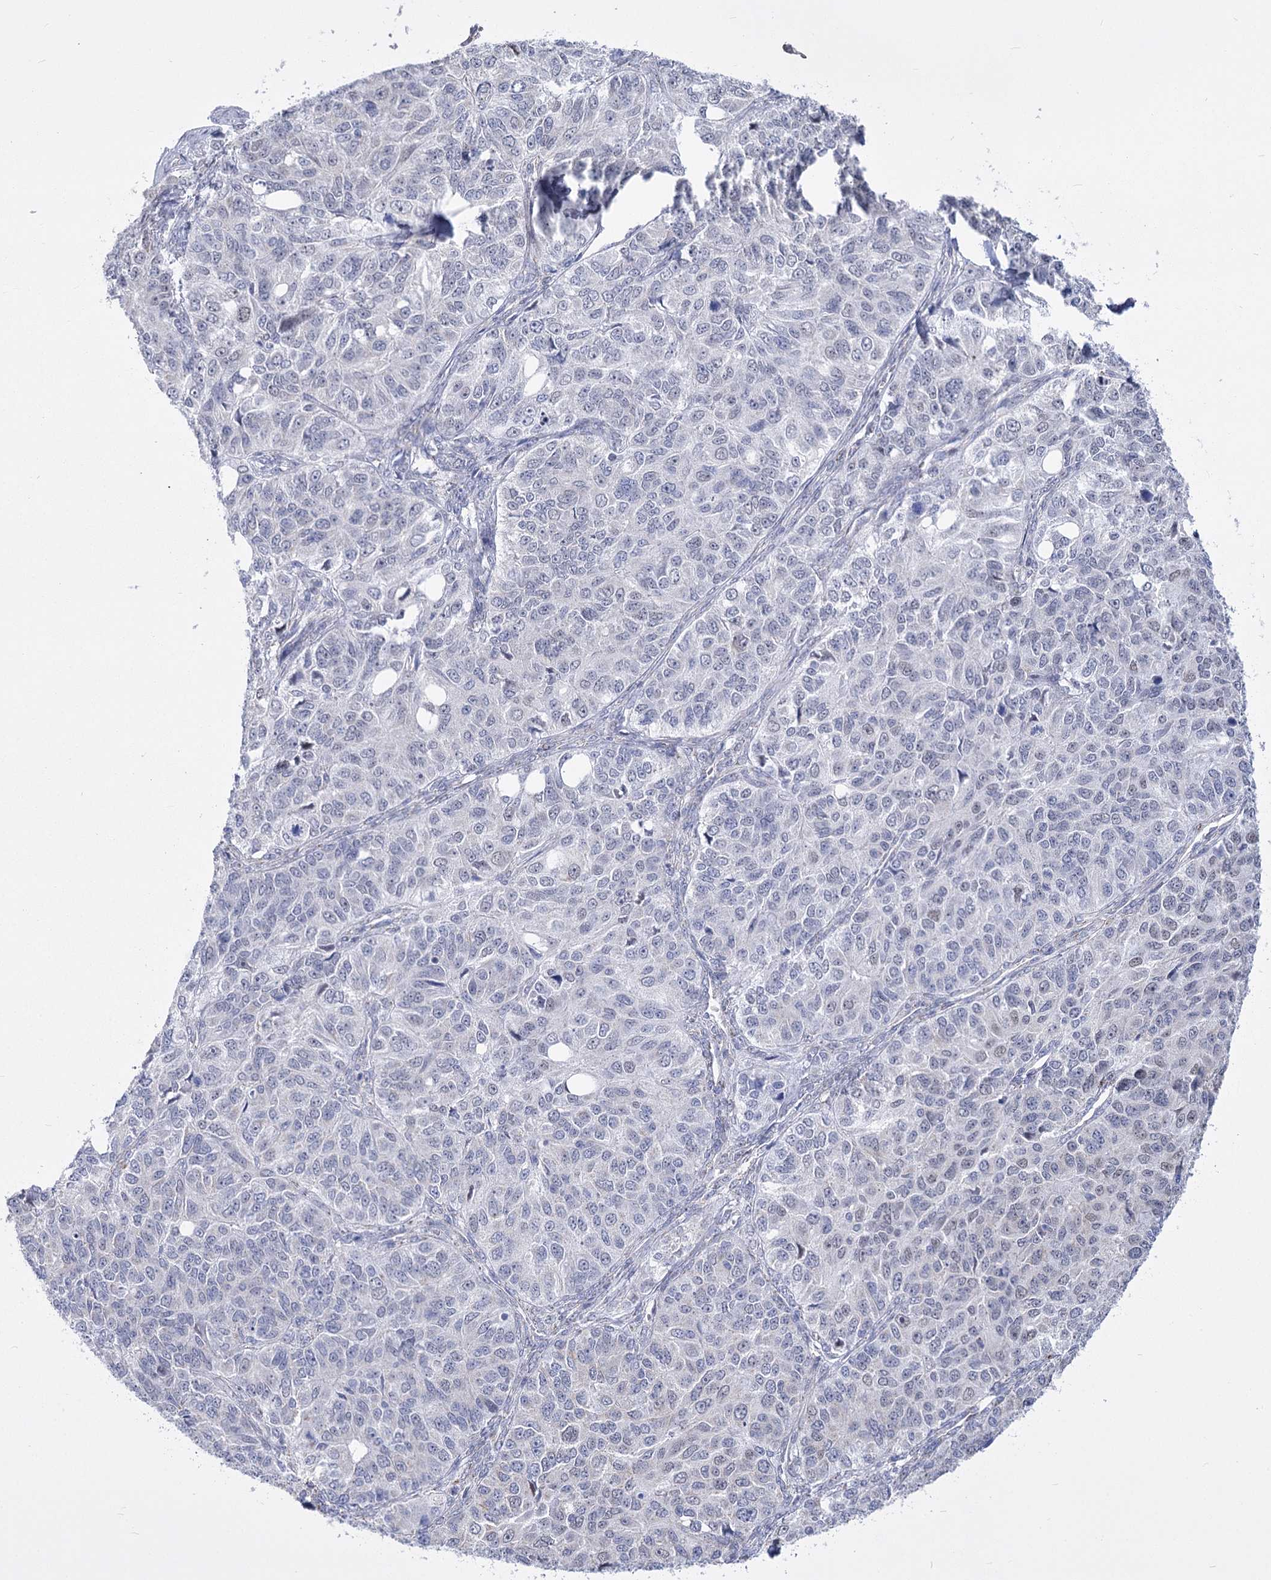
{"staining": {"intensity": "moderate", "quantity": "<25%", "location": "cytoplasmic/membranous"}, "tissue": "ovarian cancer", "cell_type": "Tumor cells", "image_type": "cancer", "snomed": [{"axis": "morphology", "description": "Carcinoma, endometroid"}, {"axis": "topography", "description": "Ovary"}], "caption": "Tumor cells demonstrate low levels of moderate cytoplasmic/membranous positivity in about <25% of cells in endometroid carcinoma (ovarian).", "gene": "PDHB", "patient": {"sex": "female", "age": 51}}